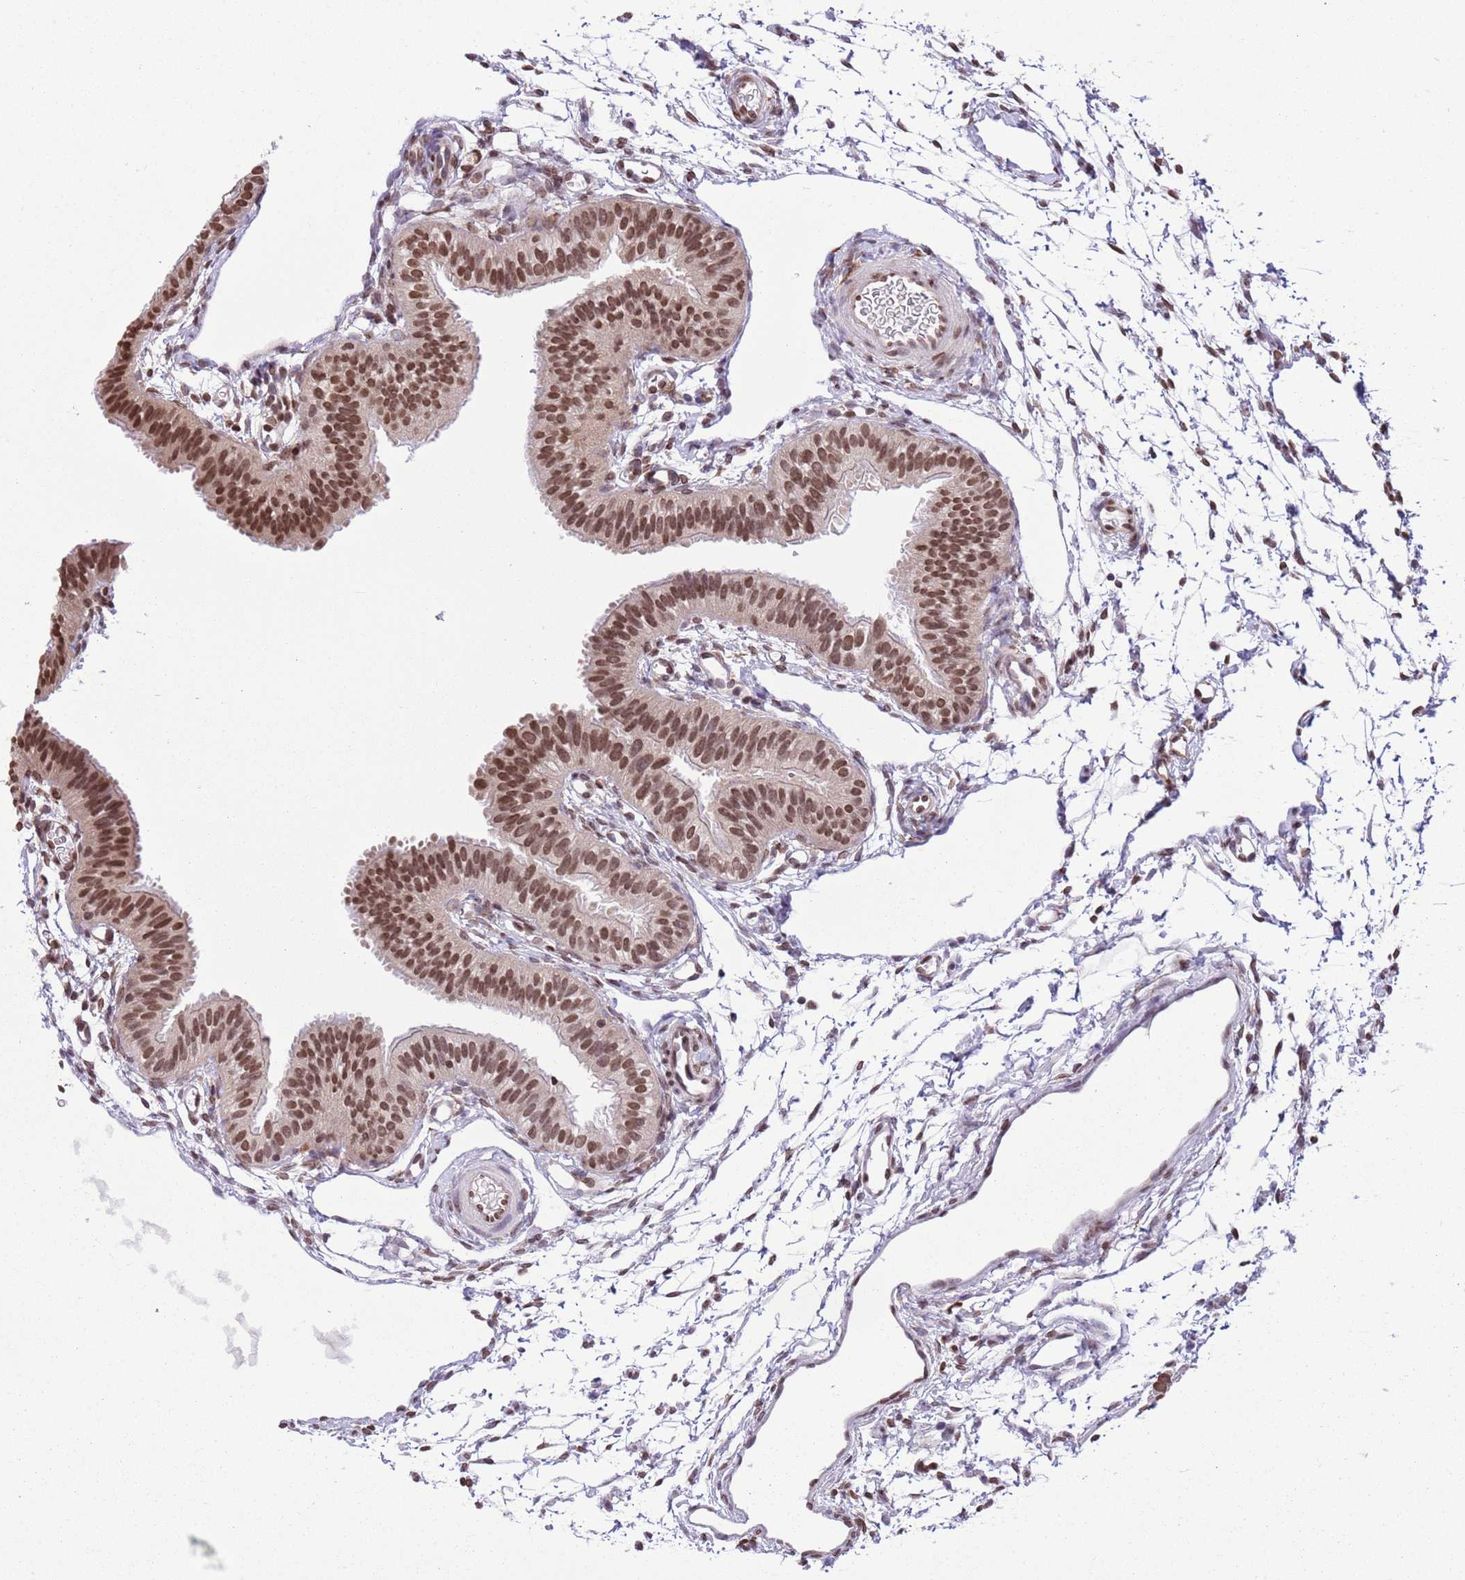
{"staining": {"intensity": "moderate", "quantity": ">75%", "location": "nuclear"}, "tissue": "fallopian tube", "cell_type": "Glandular cells", "image_type": "normal", "snomed": [{"axis": "morphology", "description": "Normal tissue, NOS"}, {"axis": "topography", "description": "Fallopian tube"}], "caption": "Immunohistochemical staining of unremarkable fallopian tube reveals moderate nuclear protein expression in about >75% of glandular cells. (IHC, brightfield microscopy, high magnification).", "gene": "NRIP1", "patient": {"sex": "female", "age": 35}}